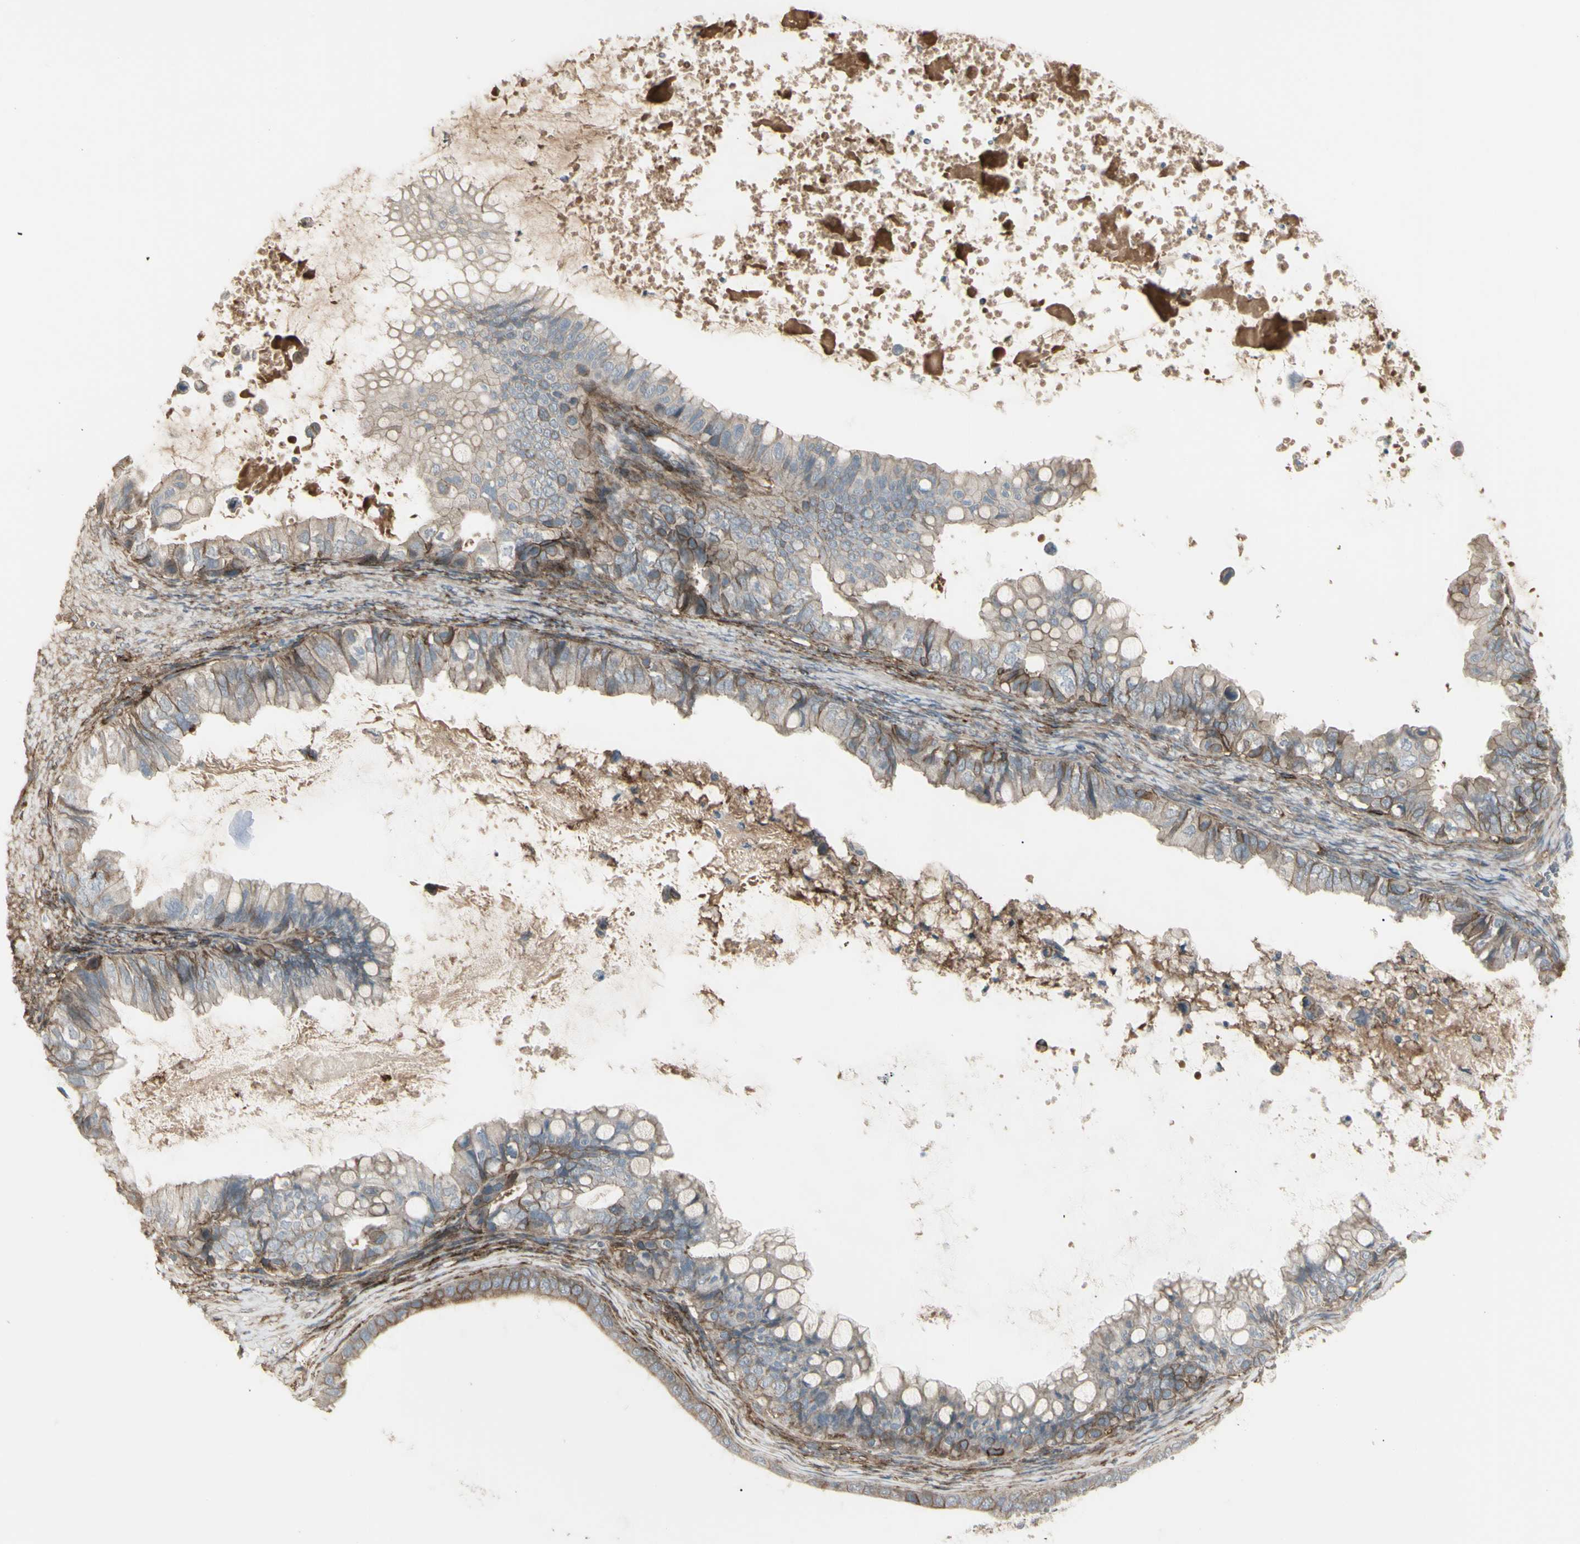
{"staining": {"intensity": "weak", "quantity": "25%-75%", "location": "cytoplasmic/membranous"}, "tissue": "ovarian cancer", "cell_type": "Tumor cells", "image_type": "cancer", "snomed": [{"axis": "morphology", "description": "Cystadenocarcinoma, mucinous, NOS"}, {"axis": "topography", "description": "Ovary"}], "caption": "Protein expression analysis of ovarian cancer (mucinous cystadenocarcinoma) shows weak cytoplasmic/membranous expression in approximately 25%-75% of tumor cells.", "gene": "CD276", "patient": {"sex": "female", "age": 80}}